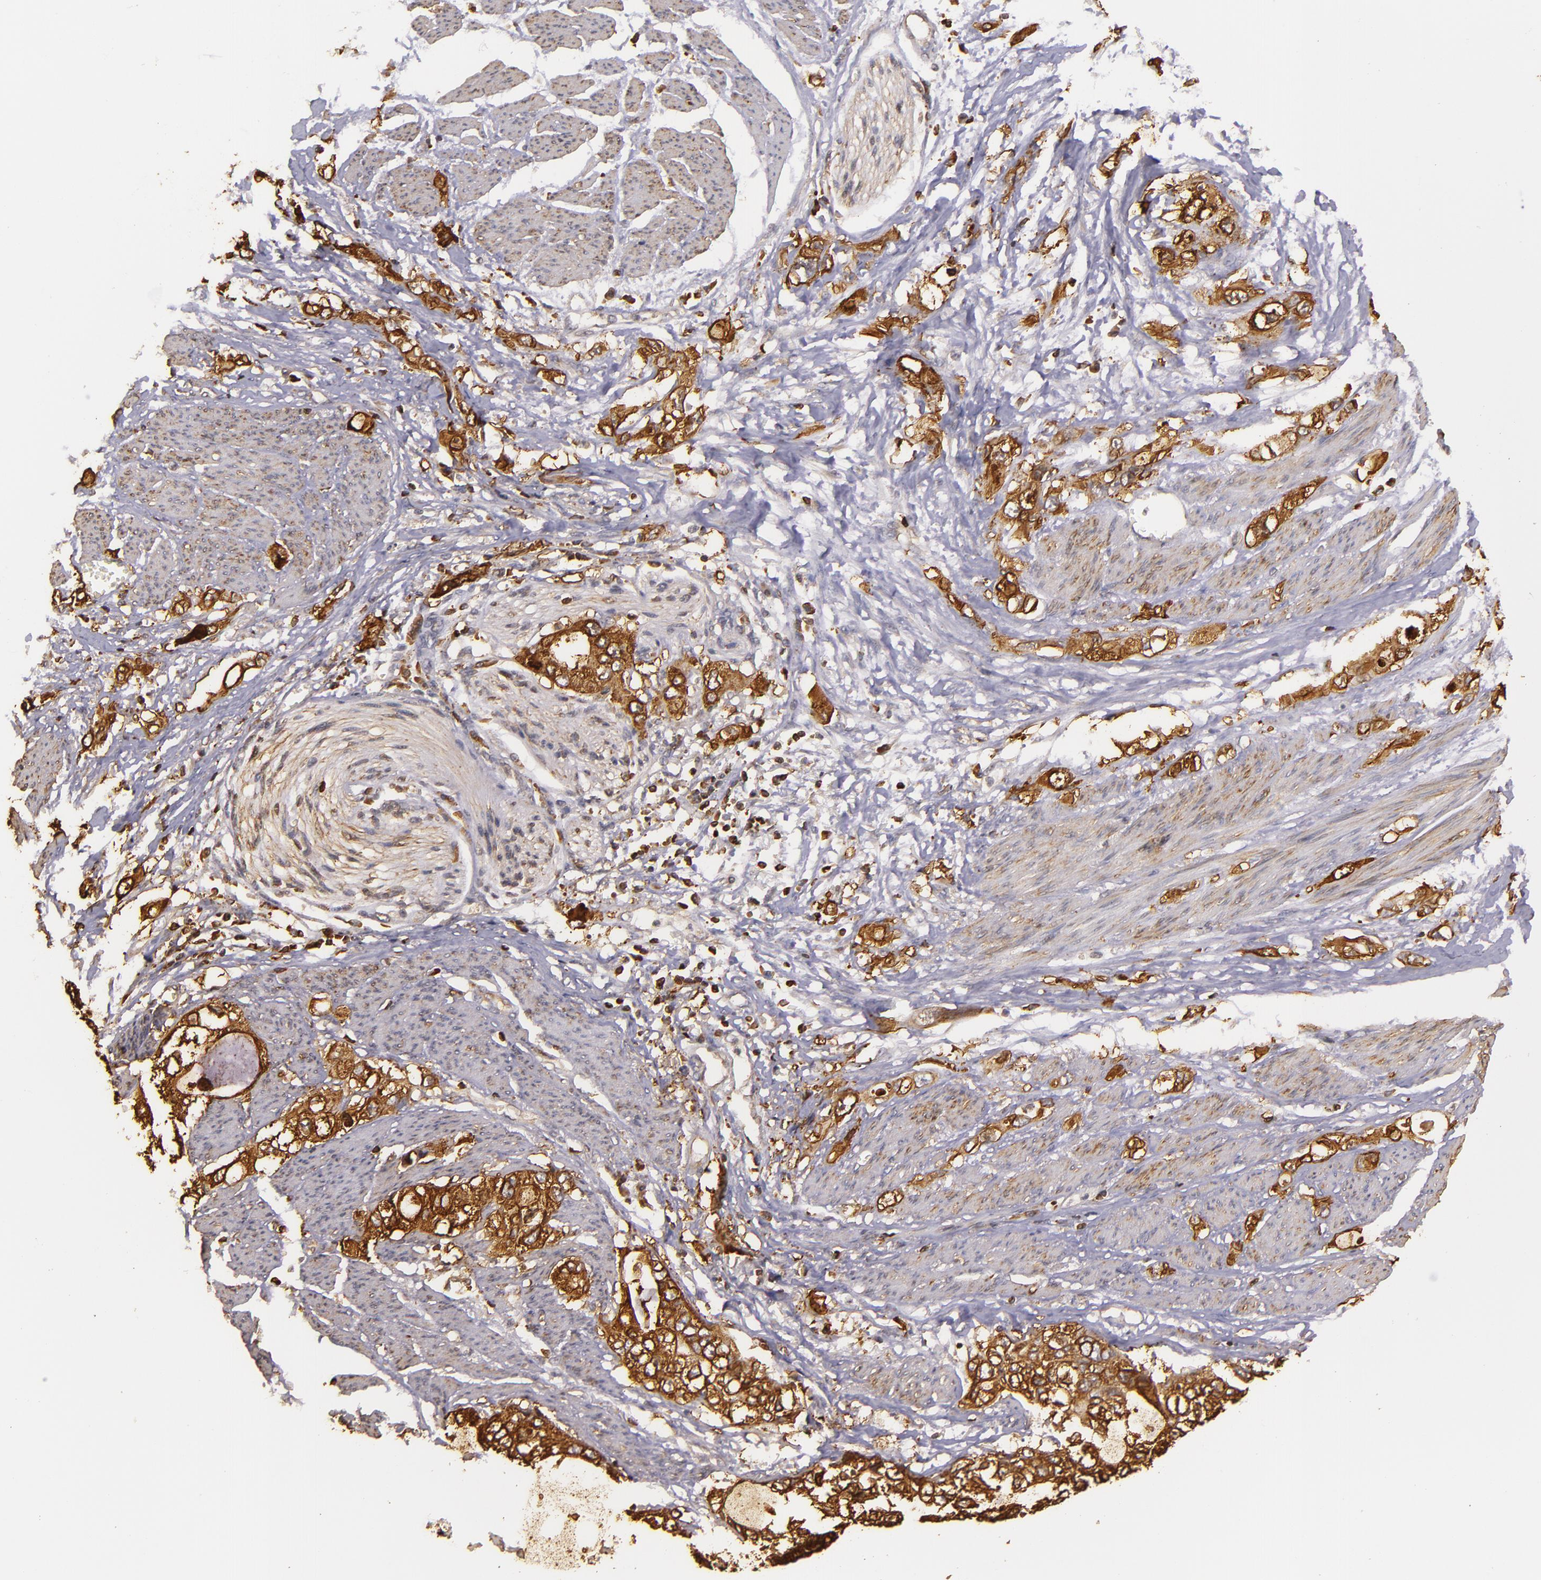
{"staining": {"intensity": "strong", "quantity": ">75%", "location": "cytoplasmic/membranous"}, "tissue": "stomach cancer", "cell_type": "Tumor cells", "image_type": "cancer", "snomed": [{"axis": "morphology", "description": "Adenocarcinoma, NOS"}, {"axis": "topography", "description": "Stomach, upper"}], "caption": "Immunohistochemical staining of stomach adenocarcinoma displays high levels of strong cytoplasmic/membranous protein positivity in about >75% of tumor cells. The protein is stained brown, and the nuclei are stained in blue (DAB IHC with brightfield microscopy, high magnification).", "gene": "SLC9A3R1", "patient": {"sex": "female", "age": 52}}